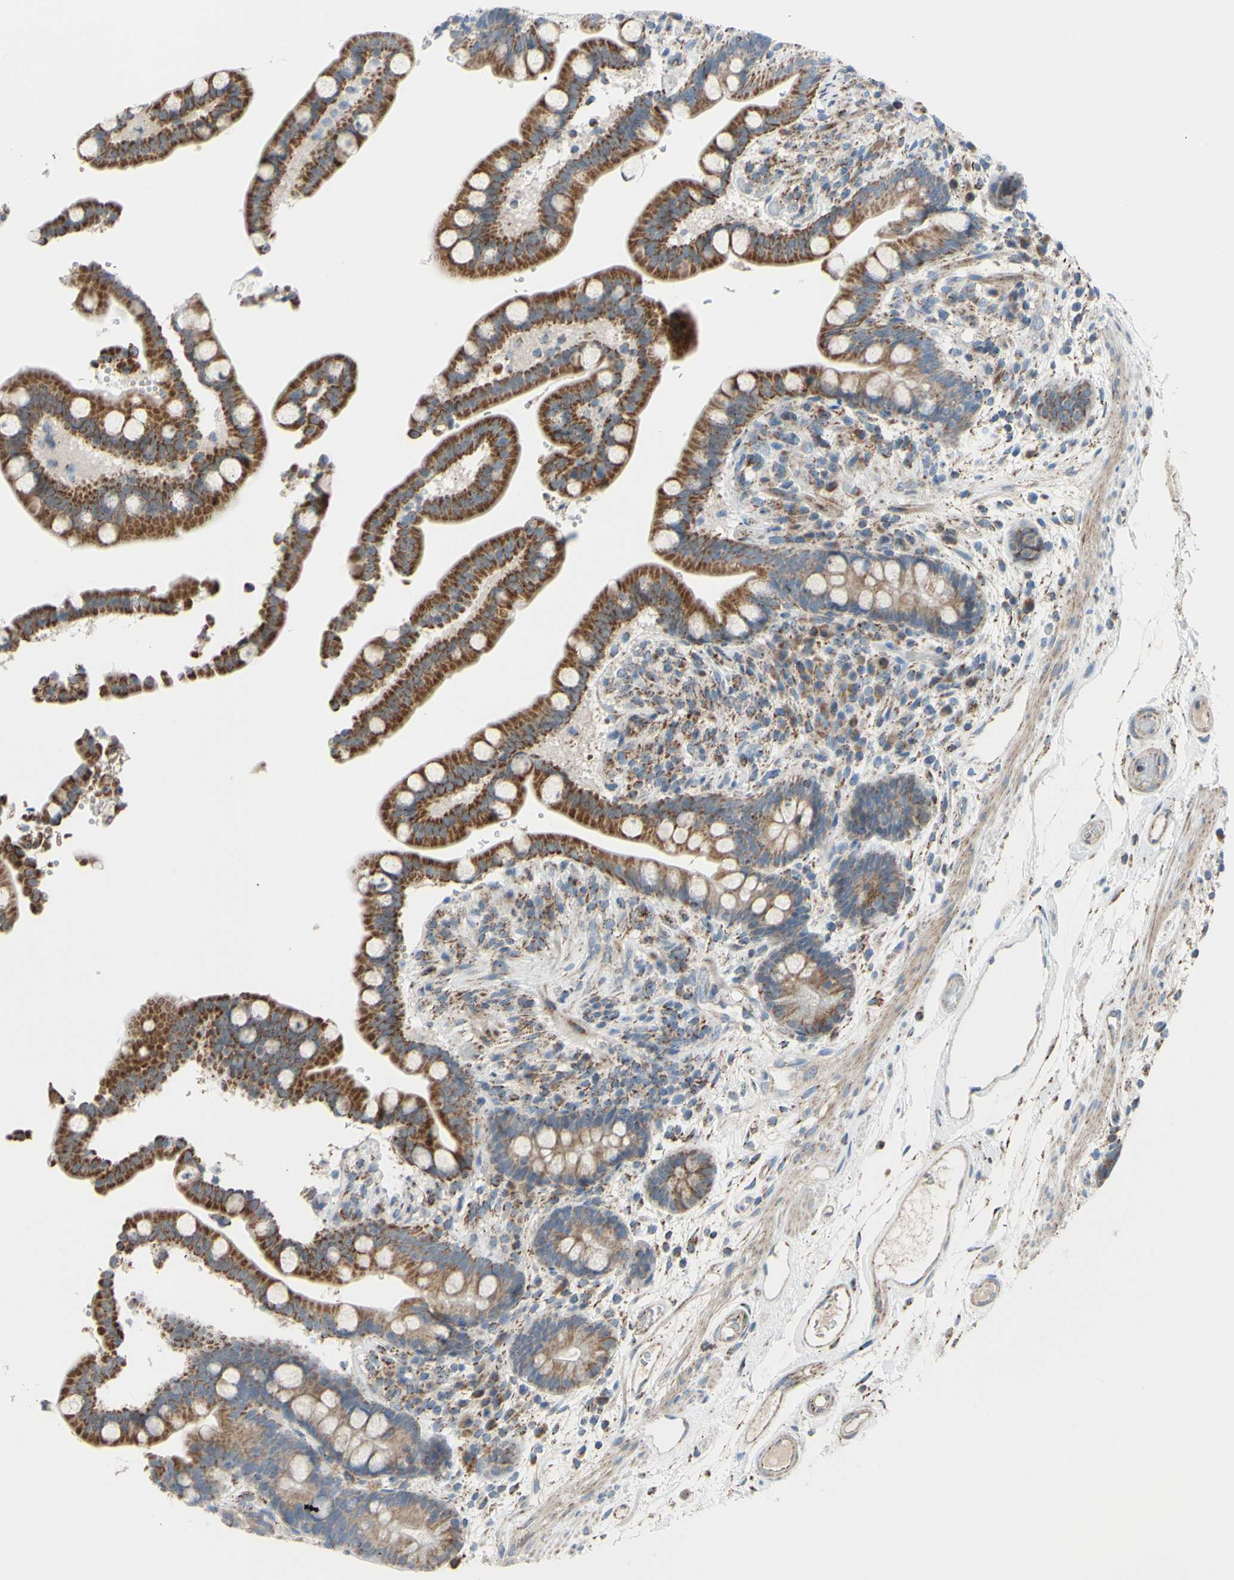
{"staining": {"intensity": "weak", "quantity": ">75%", "location": "cytoplasmic/membranous"}, "tissue": "colon", "cell_type": "Endothelial cells", "image_type": "normal", "snomed": [{"axis": "morphology", "description": "Normal tissue, NOS"}, {"axis": "topography", "description": "Colon"}], "caption": "Endothelial cells reveal low levels of weak cytoplasmic/membranous positivity in approximately >75% of cells in benign human colon.", "gene": "GLT8D1", "patient": {"sex": "male", "age": 73}}